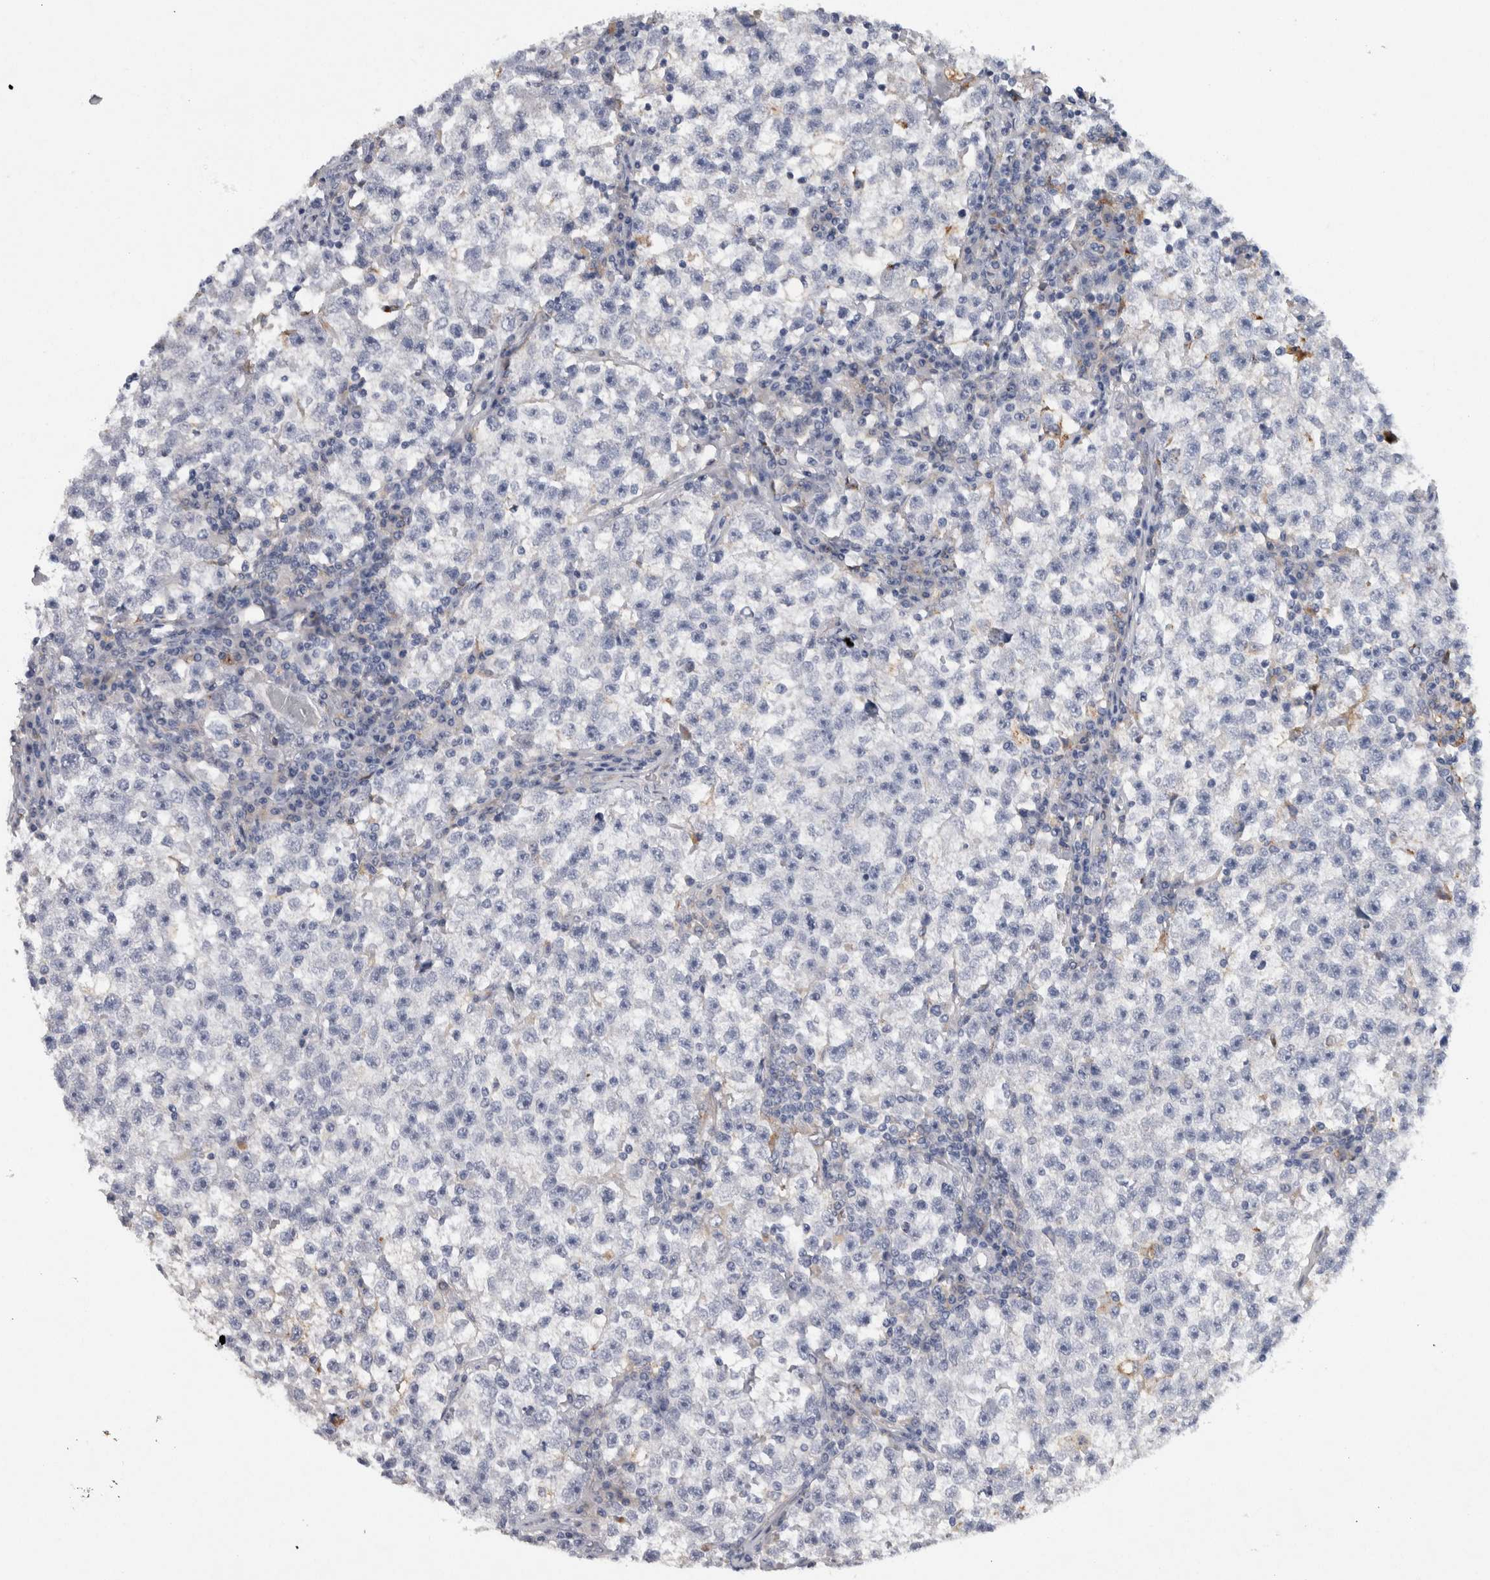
{"staining": {"intensity": "negative", "quantity": "none", "location": "none"}, "tissue": "testis cancer", "cell_type": "Tumor cells", "image_type": "cancer", "snomed": [{"axis": "morphology", "description": "Seminoma, NOS"}, {"axis": "topography", "description": "Testis"}], "caption": "The micrograph reveals no significant expression in tumor cells of testis cancer (seminoma).", "gene": "CD63", "patient": {"sex": "male", "age": 22}}